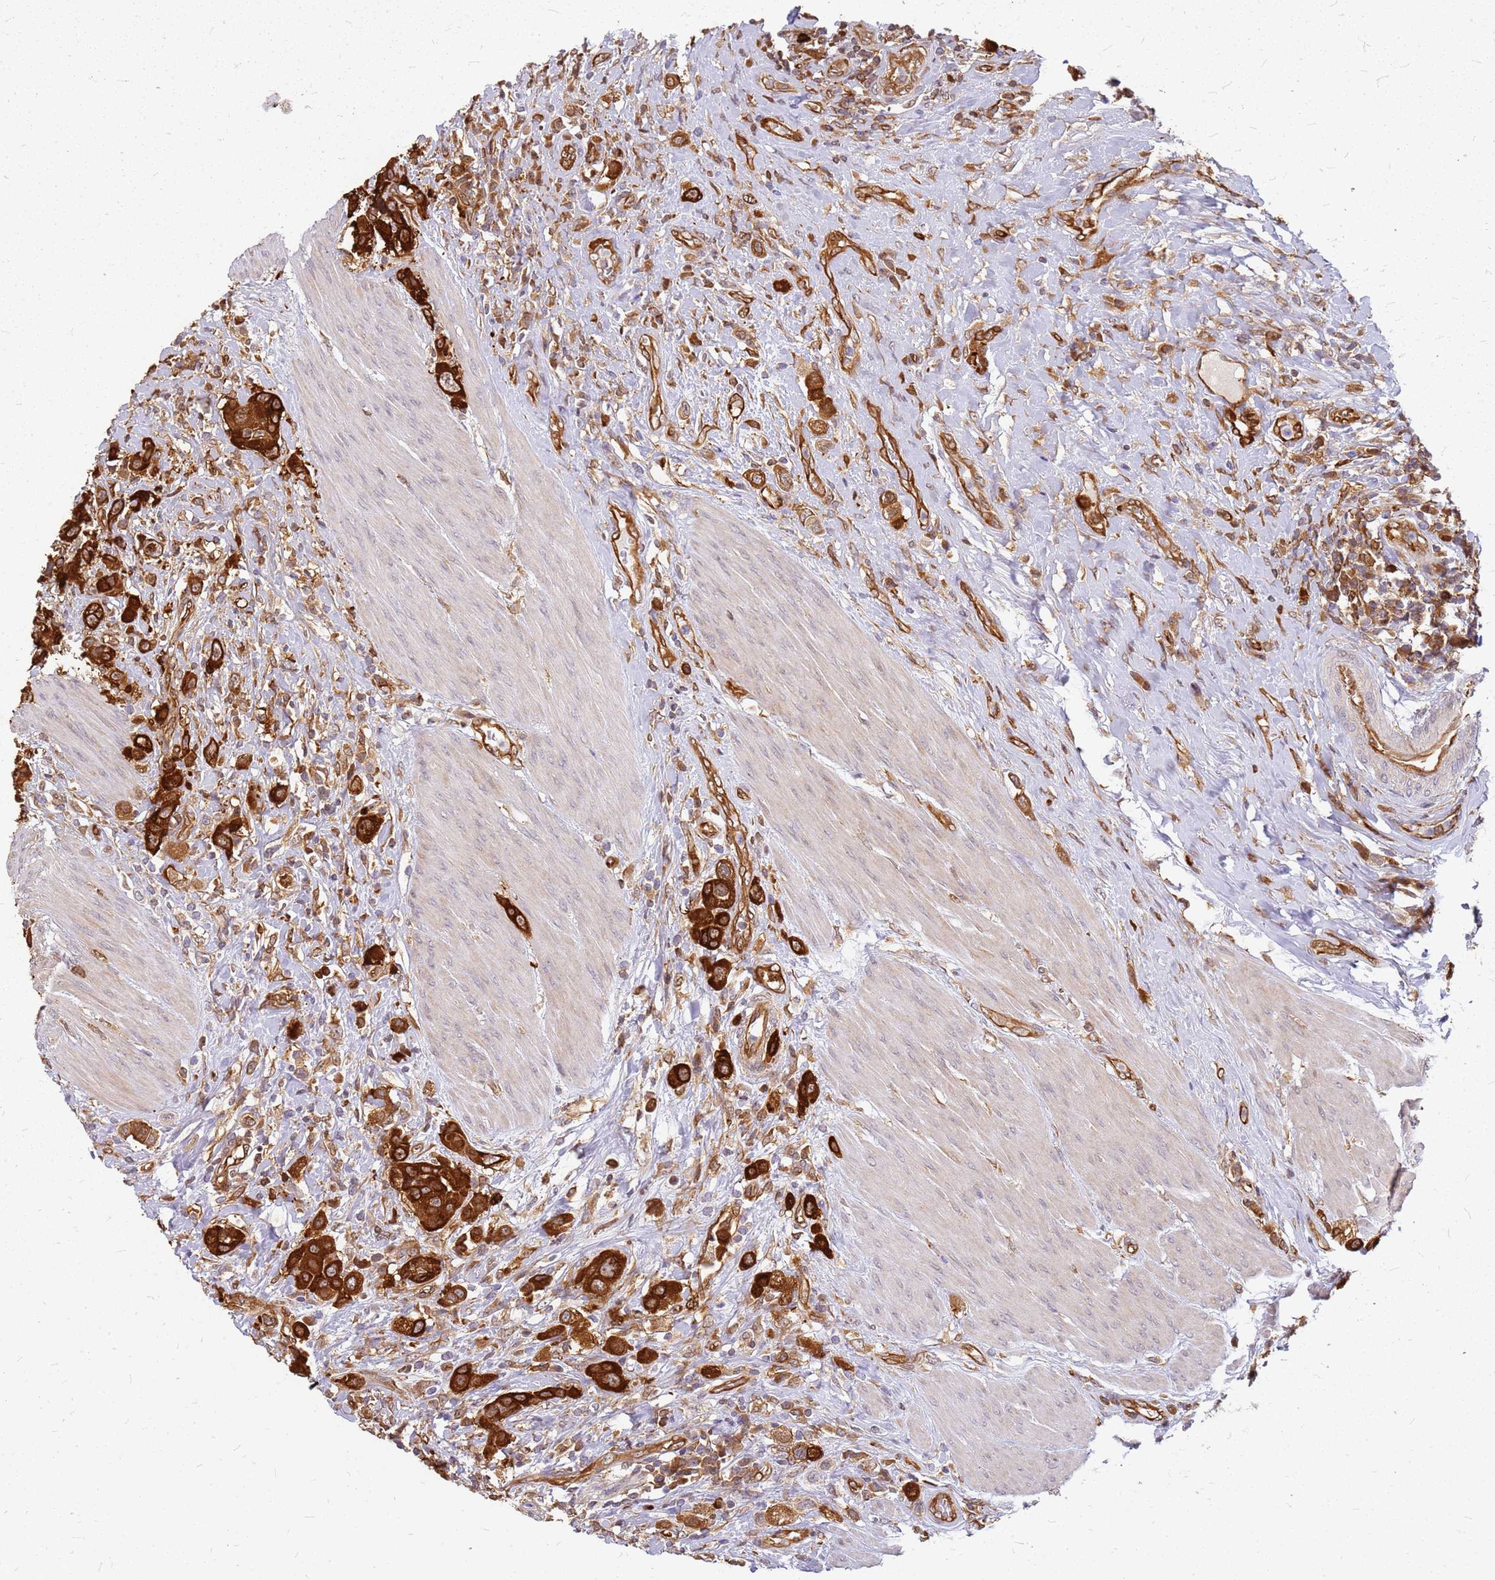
{"staining": {"intensity": "strong", "quantity": ">75%", "location": "cytoplasmic/membranous"}, "tissue": "urothelial cancer", "cell_type": "Tumor cells", "image_type": "cancer", "snomed": [{"axis": "morphology", "description": "Urothelial carcinoma, High grade"}, {"axis": "topography", "description": "Urinary bladder"}], "caption": "Urothelial cancer tissue reveals strong cytoplasmic/membranous staining in about >75% of tumor cells", "gene": "HDX", "patient": {"sex": "male", "age": 50}}